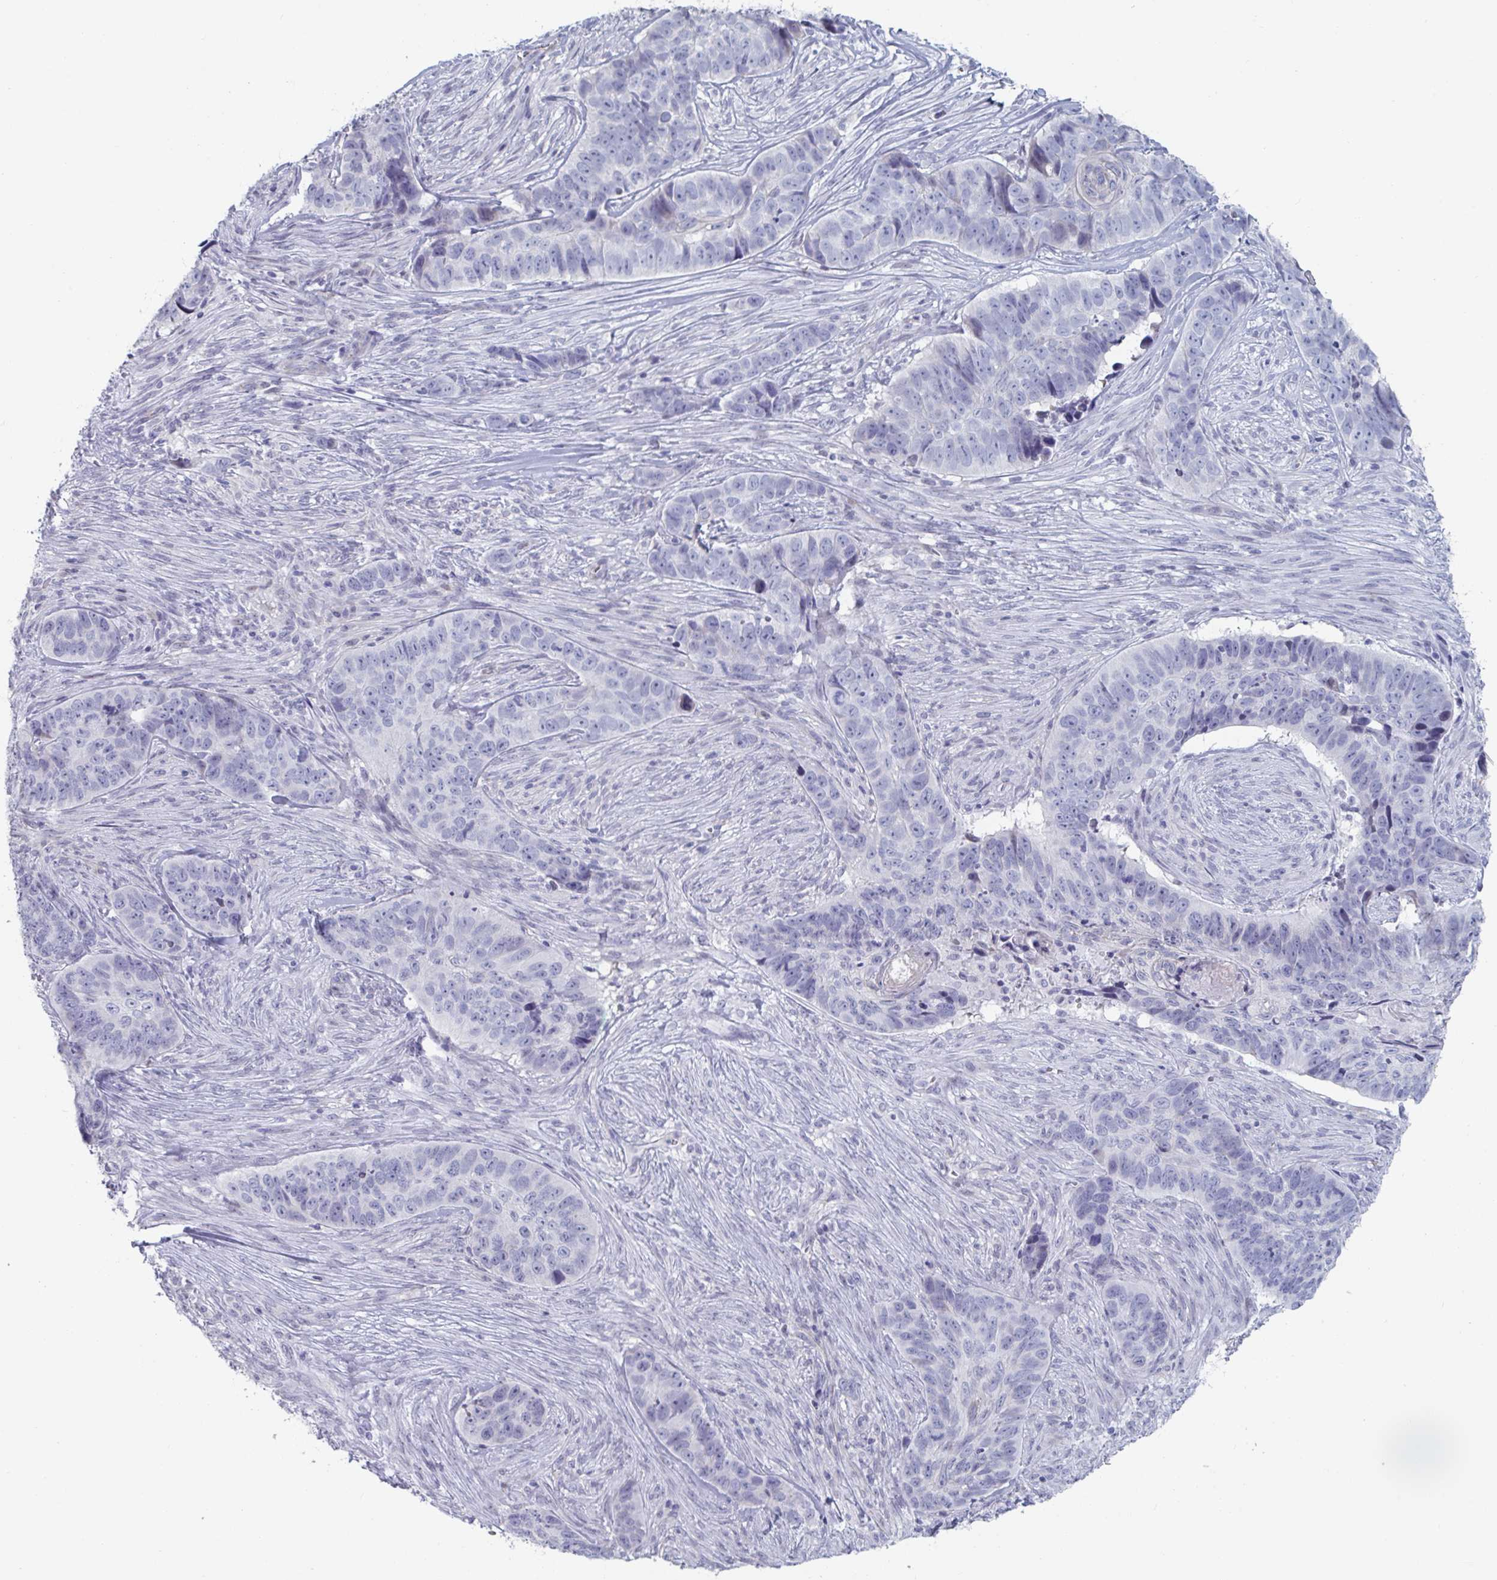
{"staining": {"intensity": "negative", "quantity": "none", "location": "none"}, "tissue": "skin cancer", "cell_type": "Tumor cells", "image_type": "cancer", "snomed": [{"axis": "morphology", "description": "Basal cell carcinoma"}, {"axis": "topography", "description": "Skin"}], "caption": "A photomicrograph of basal cell carcinoma (skin) stained for a protein reveals no brown staining in tumor cells.", "gene": "FOXA1", "patient": {"sex": "female", "age": 82}}